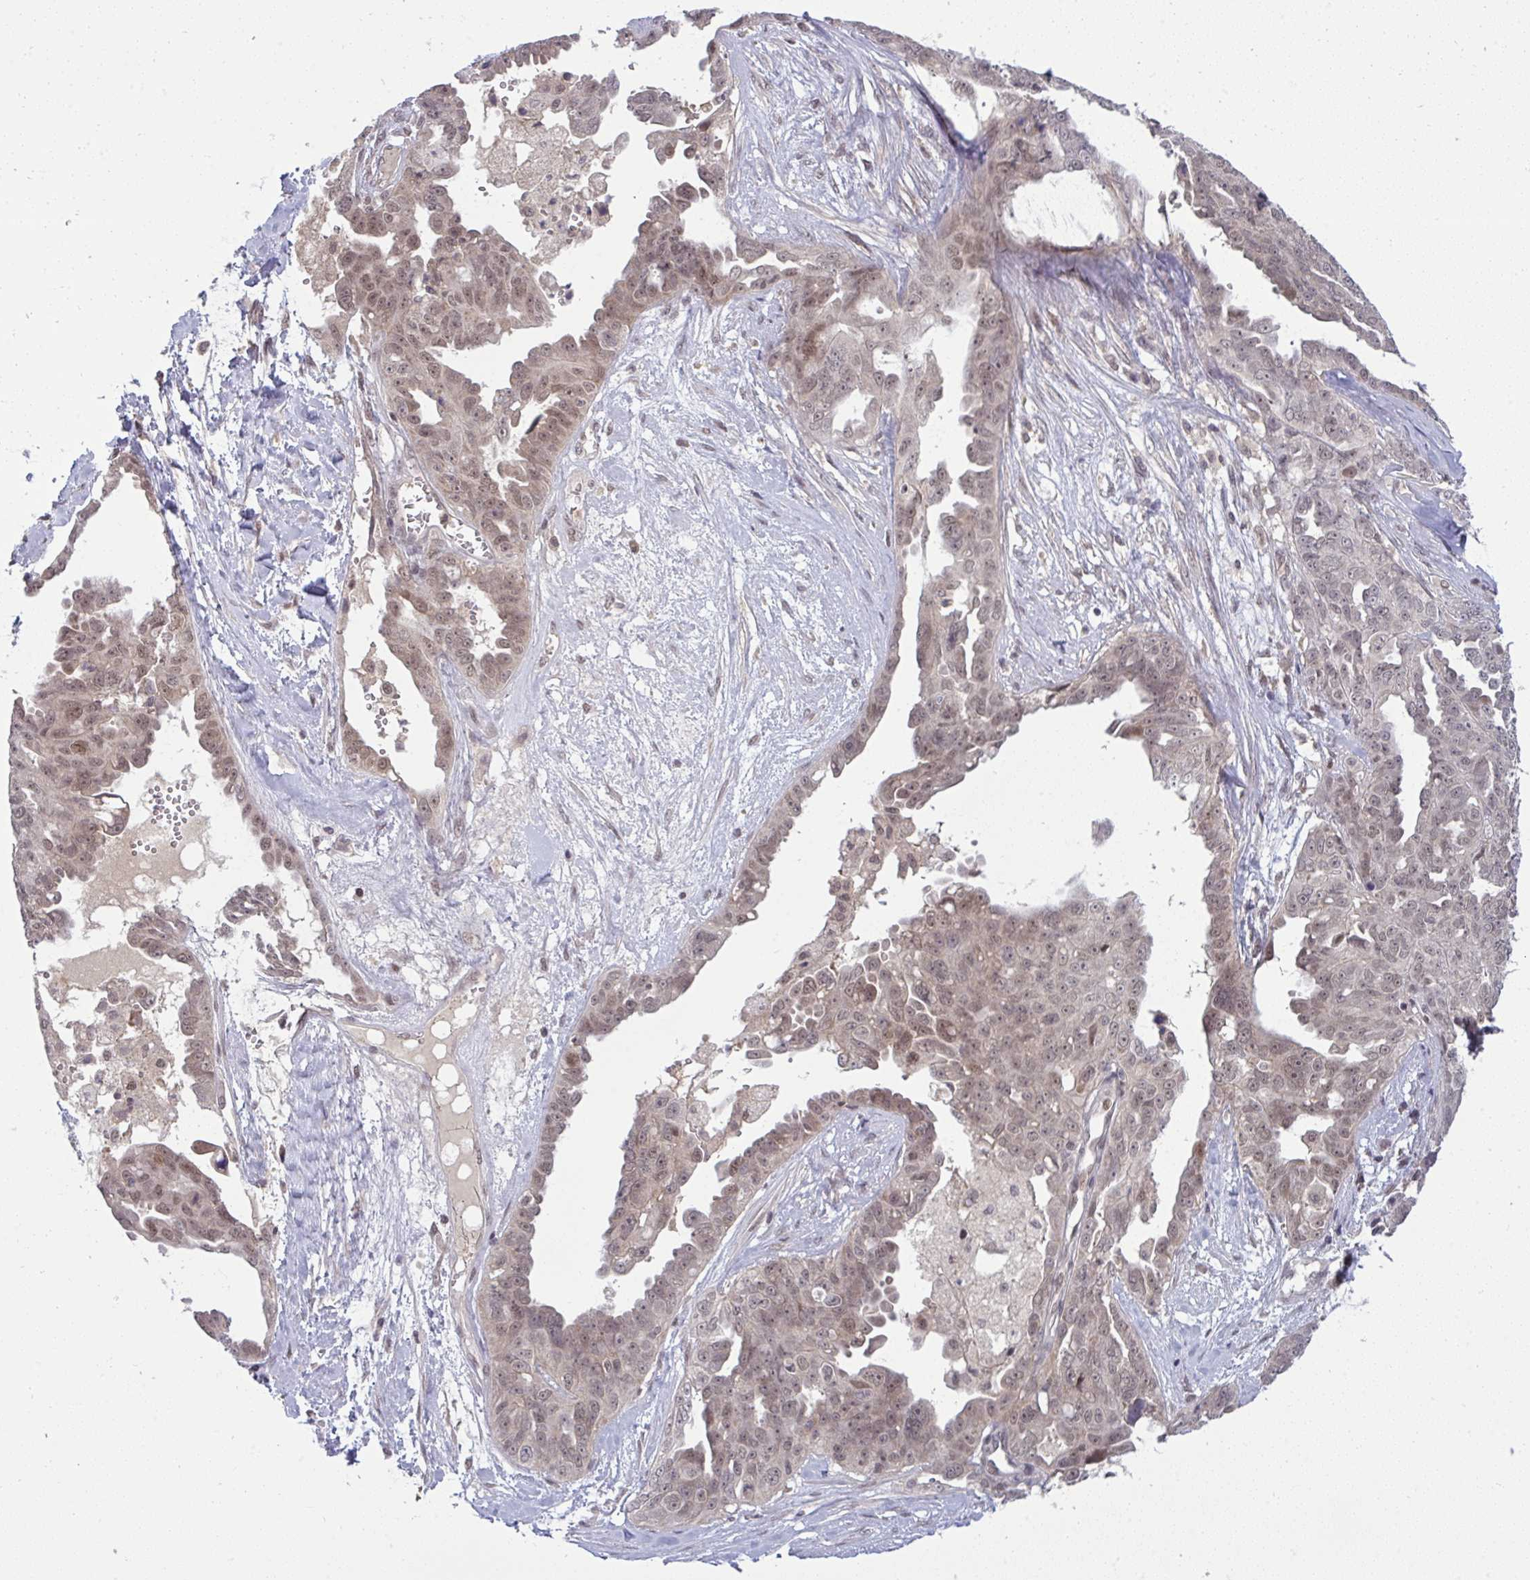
{"staining": {"intensity": "moderate", "quantity": ">75%", "location": "cytoplasmic/membranous,nuclear"}, "tissue": "ovarian cancer", "cell_type": "Tumor cells", "image_type": "cancer", "snomed": [{"axis": "morphology", "description": "Carcinoma, endometroid"}, {"axis": "topography", "description": "Ovary"}], "caption": "This image reveals immunohistochemistry (IHC) staining of ovarian cancer, with medium moderate cytoplasmic/membranous and nuclear positivity in approximately >75% of tumor cells.", "gene": "KLF2", "patient": {"sex": "female", "age": 70}}